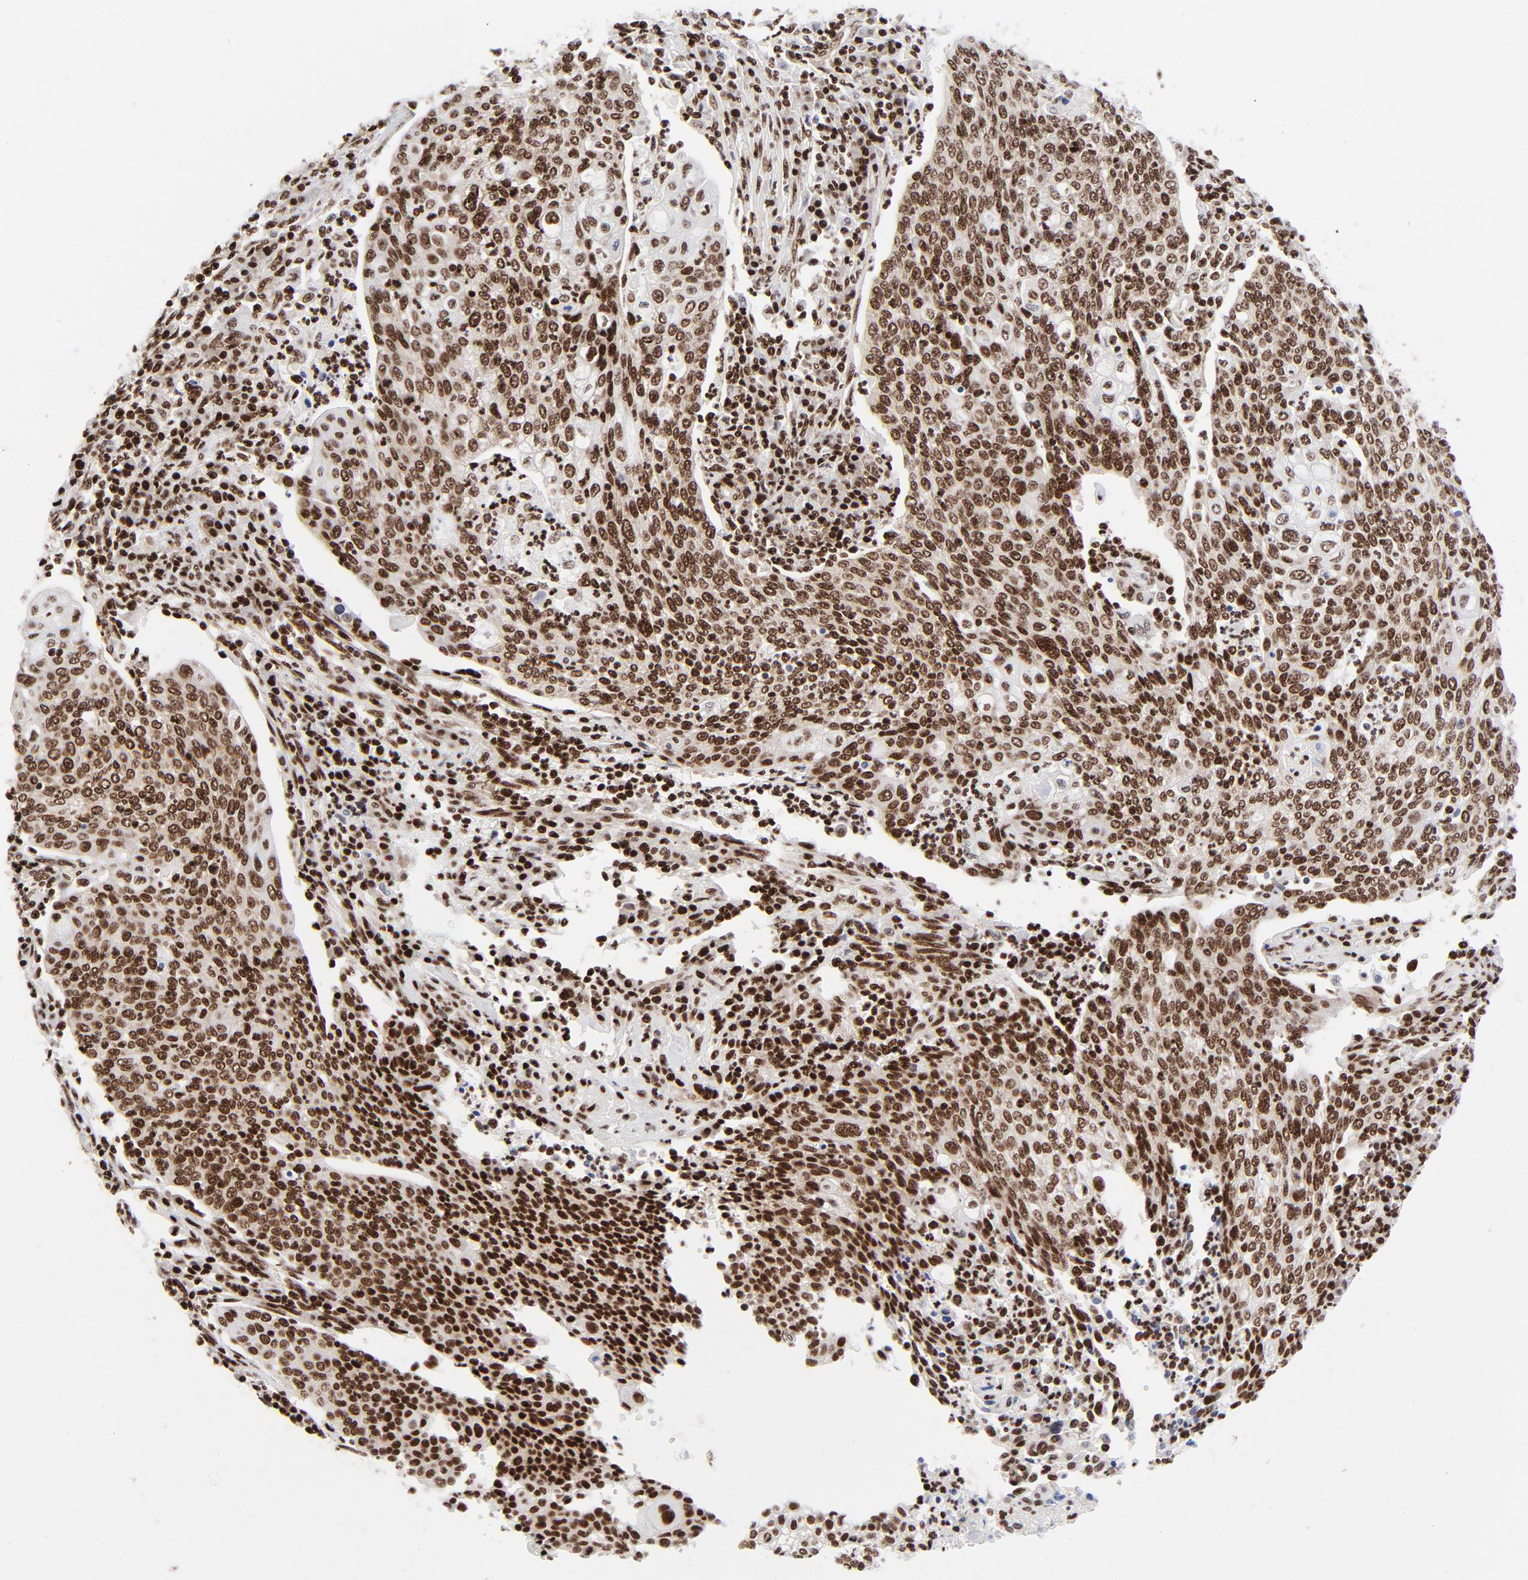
{"staining": {"intensity": "strong", "quantity": ">75%", "location": "nuclear"}, "tissue": "cervical cancer", "cell_type": "Tumor cells", "image_type": "cancer", "snomed": [{"axis": "morphology", "description": "Squamous cell carcinoma, NOS"}, {"axis": "topography", "description": "Cervix"}], "caption": "Cervical cancer (squamous cell carcinoma) tissue displays strong nuclear staining in approximately >75% of tumor cells, visualized by immunohistochemistry.", "gene": "NFYB", "patient": {"sex": "female", "age": 40}}